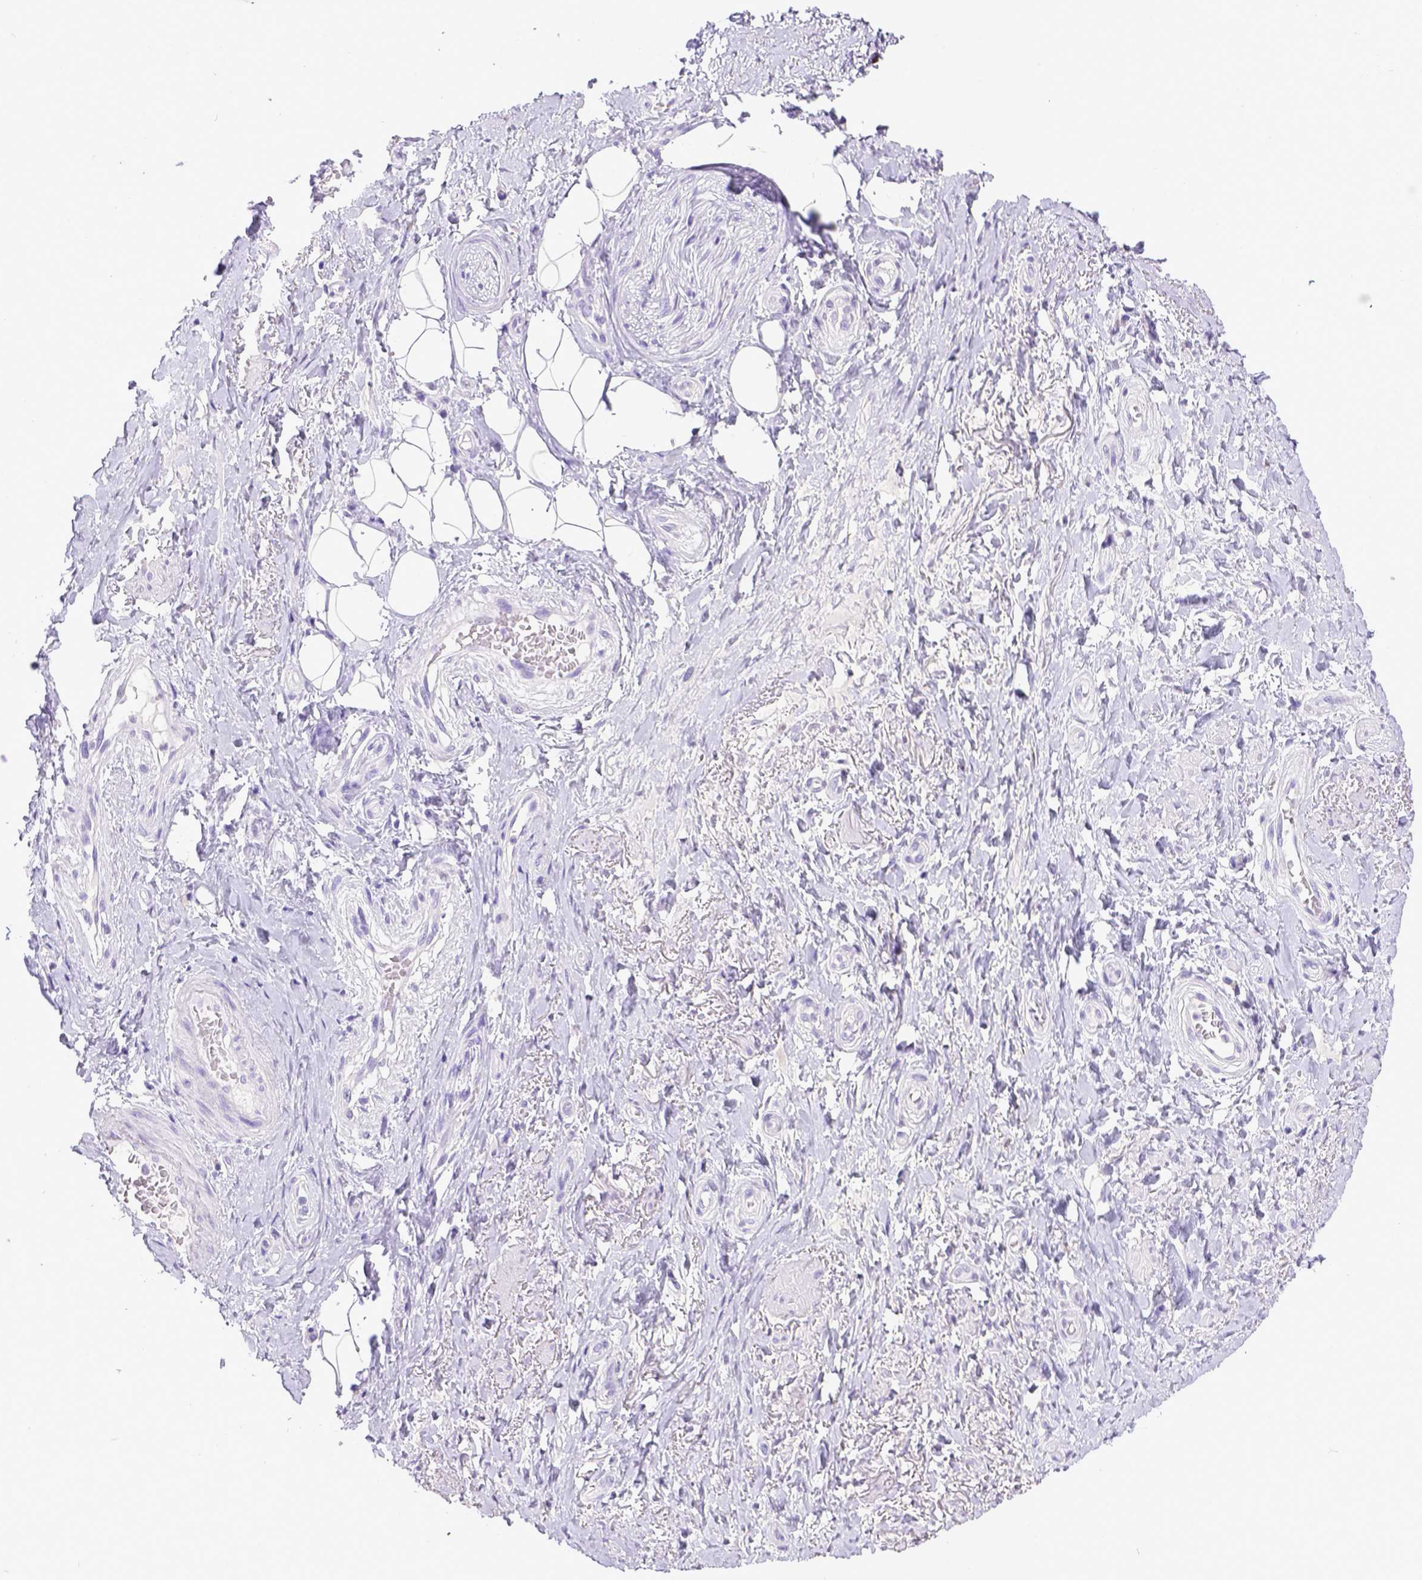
{"staining": {"intensity": "negative", "quantity": "none", "location": "none"}, "tissue": "adipose tissue", "cell_type": "Adipocytes", "image_type": "normal", "snomed": [{"axis": "morphology", "description": "Normal tissue, NOS"}, {"axis": "topography", "description": "Anal"}, {"axis": "topography", "description": "Peripheral nerve tissue"}], "caption": "This is a micrograph of IHC staining of normal adipose tissue, which shows no staining in adipocytes.", "gene": "ESR1", "patient": {"sex": "male", "age": 53}}